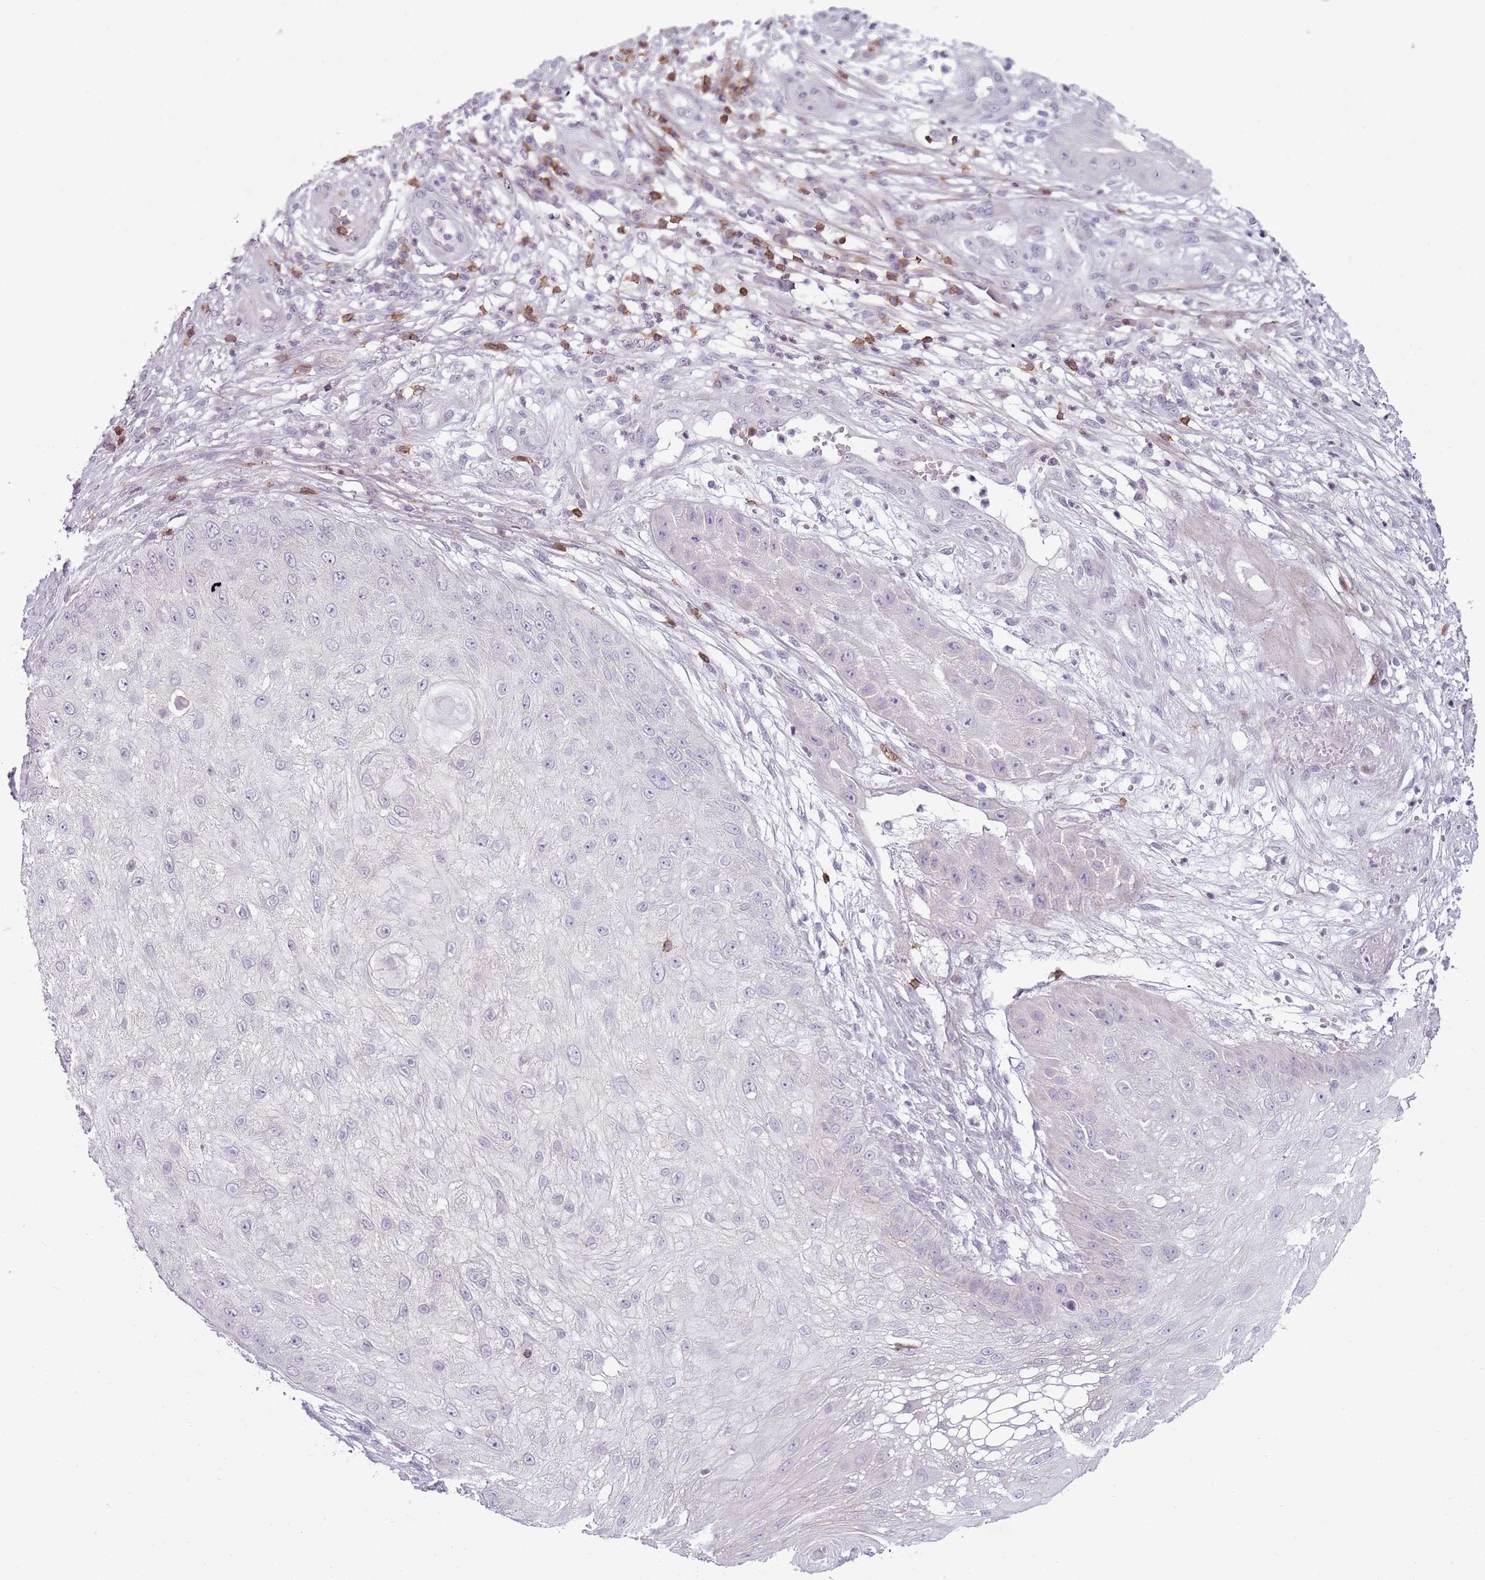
{"staining": {"intensity": "negative", "quantity": "none", "location": "none"}, "tissue": "skin cancer", "cell_type": "Tumor cells", "image_type": "cancer", "snomed": [{"axis": "morphology", "description": "Squamous cell carcinoma, NOS"}, {"axis": "topography", "description": "Skin"}], "caption": "The histopathology image demonstrates no staining of tumor cells in skin cancer (squamous cell carcinoma). (Stains: DAB (3,3'-diaminobenzidine) immunohistochemistry (IHC) with hematoxylin counter stain, Microscopy: brightfield microscopy at high magnification).", "gene": "ZNF583", "patient": {"sex": "male", "age": 70}}